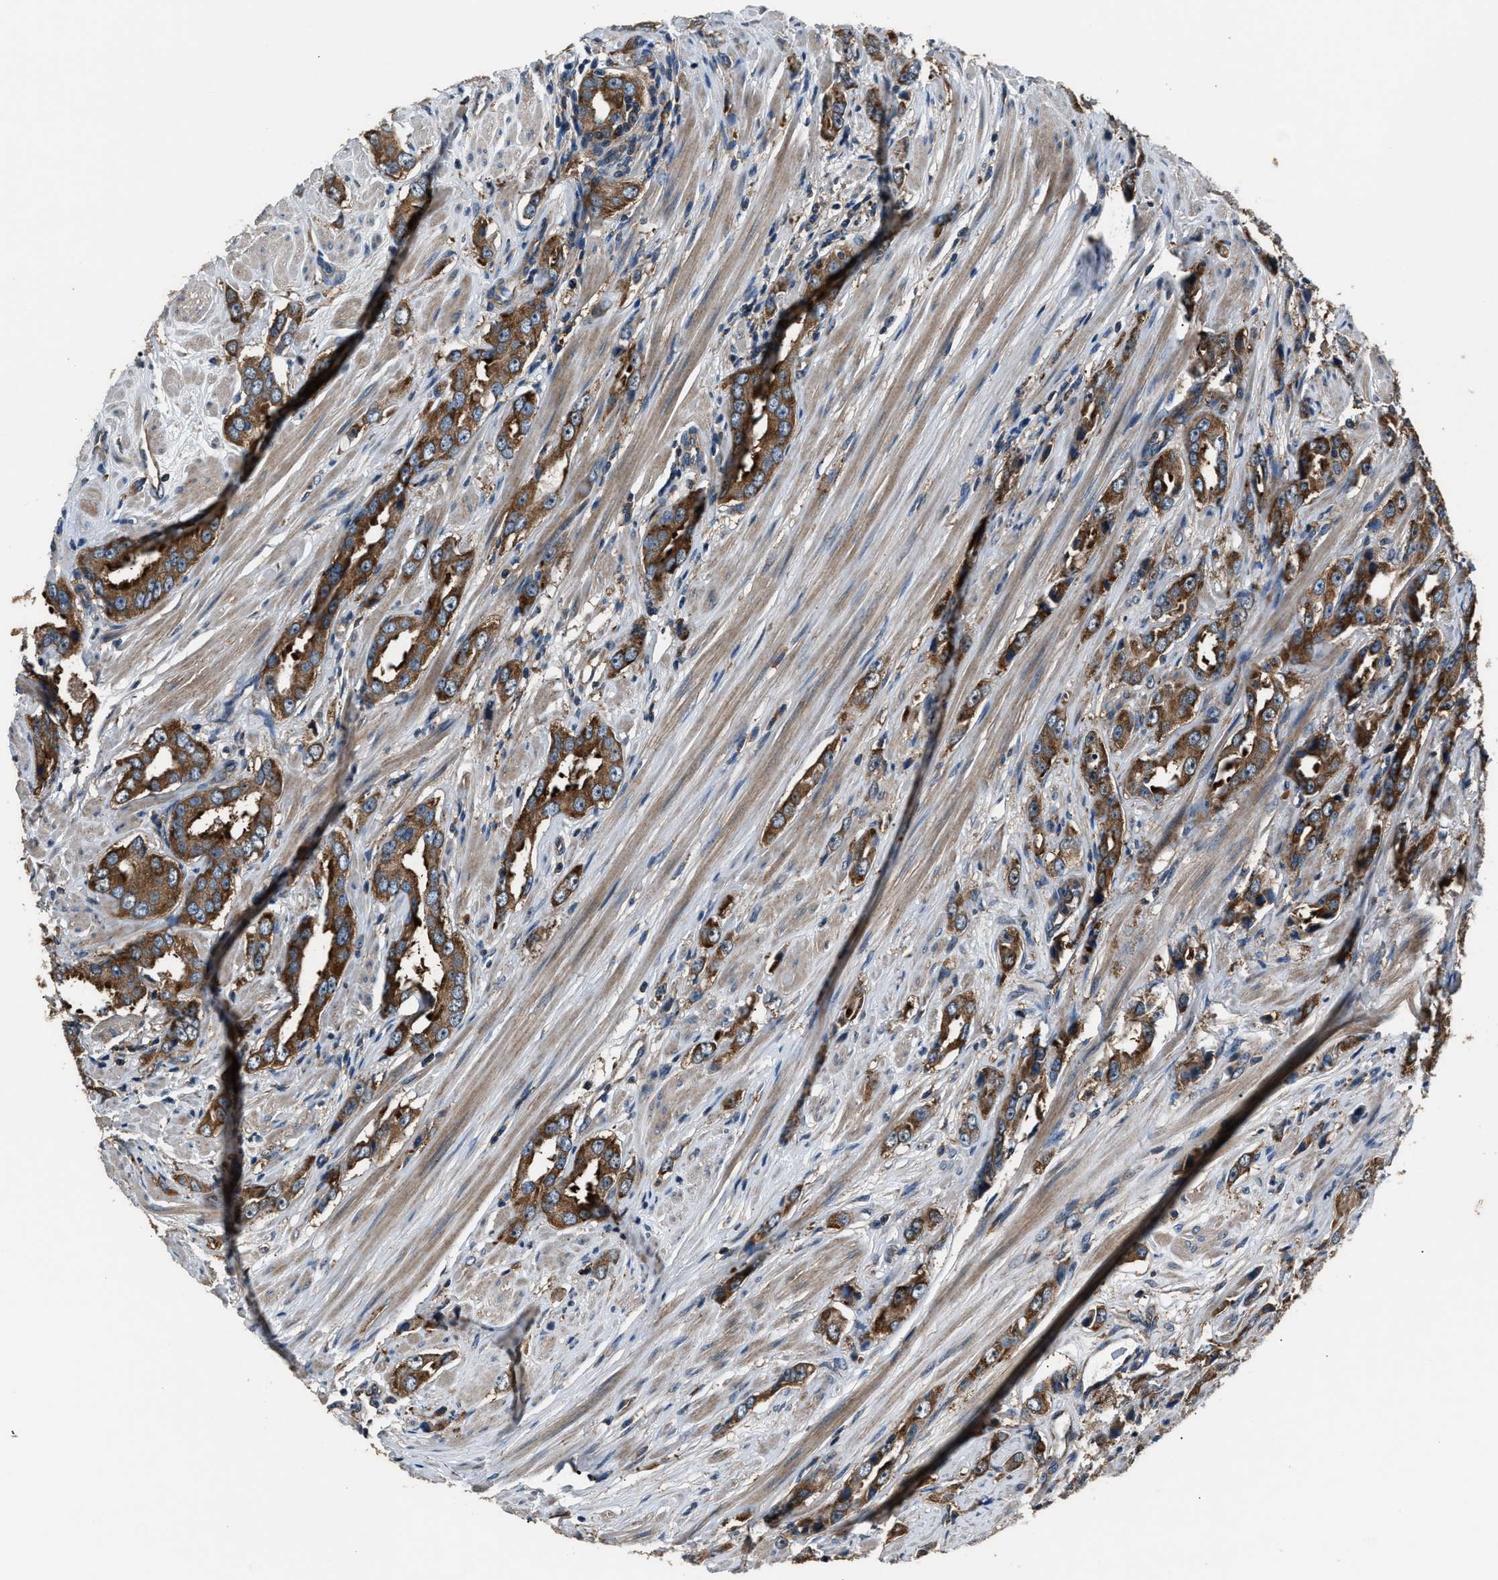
{"staining": {"intensity": "strong", "quantity": ">75%", "location": "cytoplasmic/membranous"}, "tissue": "prostate cancer", "cell_type": "Tumor cells", "image_type": "cancer", "snomed": [{"axis": "morphology", "description": "Adenocarcinoma, Medium grade"}, {"axis": "topography", "description": "Prostate"}], "caption": "Prostate cancer (medium-grade adenocarcinoma) stained with DAB immunohistochemistry shows high levels of strong cytoplasmic/membranous staining in approximately >75% of tumor cells.", "gene": "IMPDH2", "patient": {"sex": "male", "age": 53}}